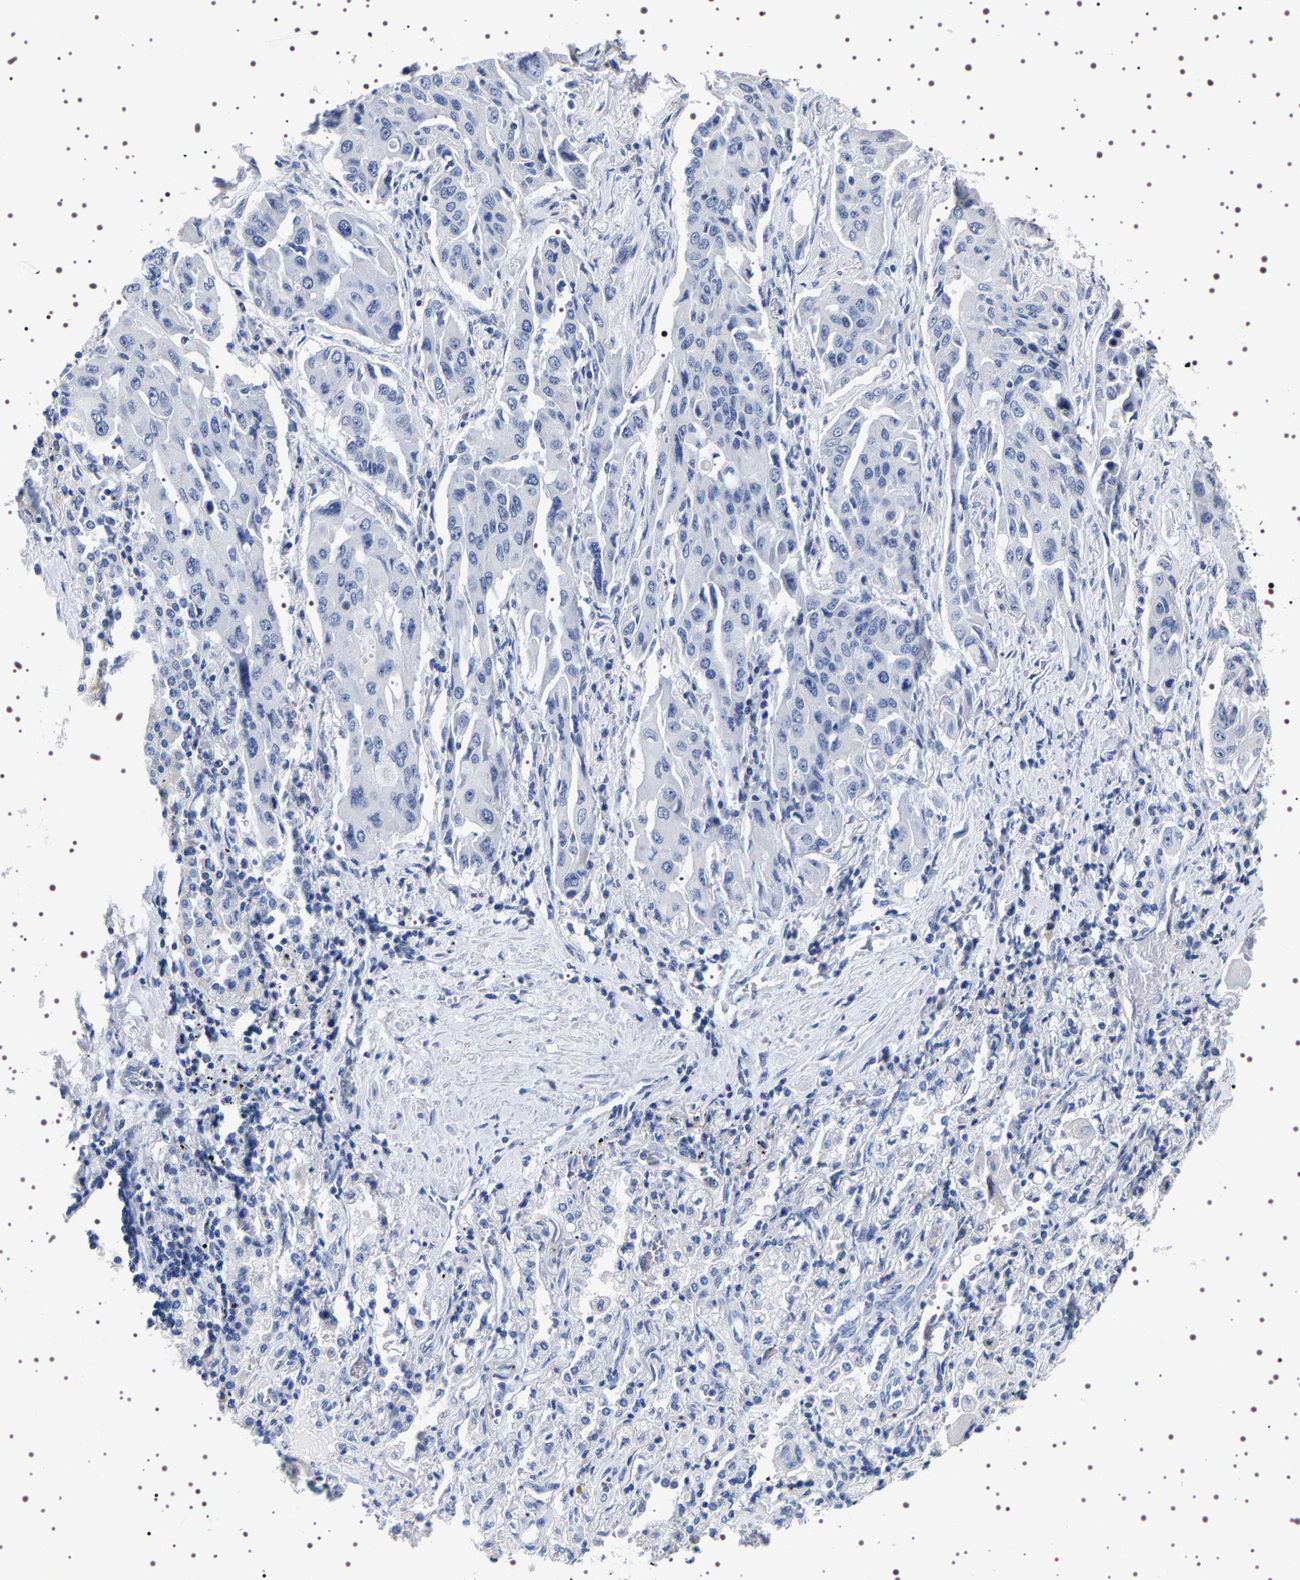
{"staining": {"intensity": "negative", "quantity": "none", "location": "none"}, "tissue": "lung cancer", "cell_type": "Tumor cells", "image_type": "cancer", "snomed": [{"axis": "morphology", "description": "Adenocarcinoma, NOS"}, {"axis": "topography", "description": "Lung"}], "caption": "Micrograph shows no protein expression in tumor cells of adenocarcinoma (lung) tissue.", "gene": "UBQLN3", "patient": {"sex": "female", "age": 65}}